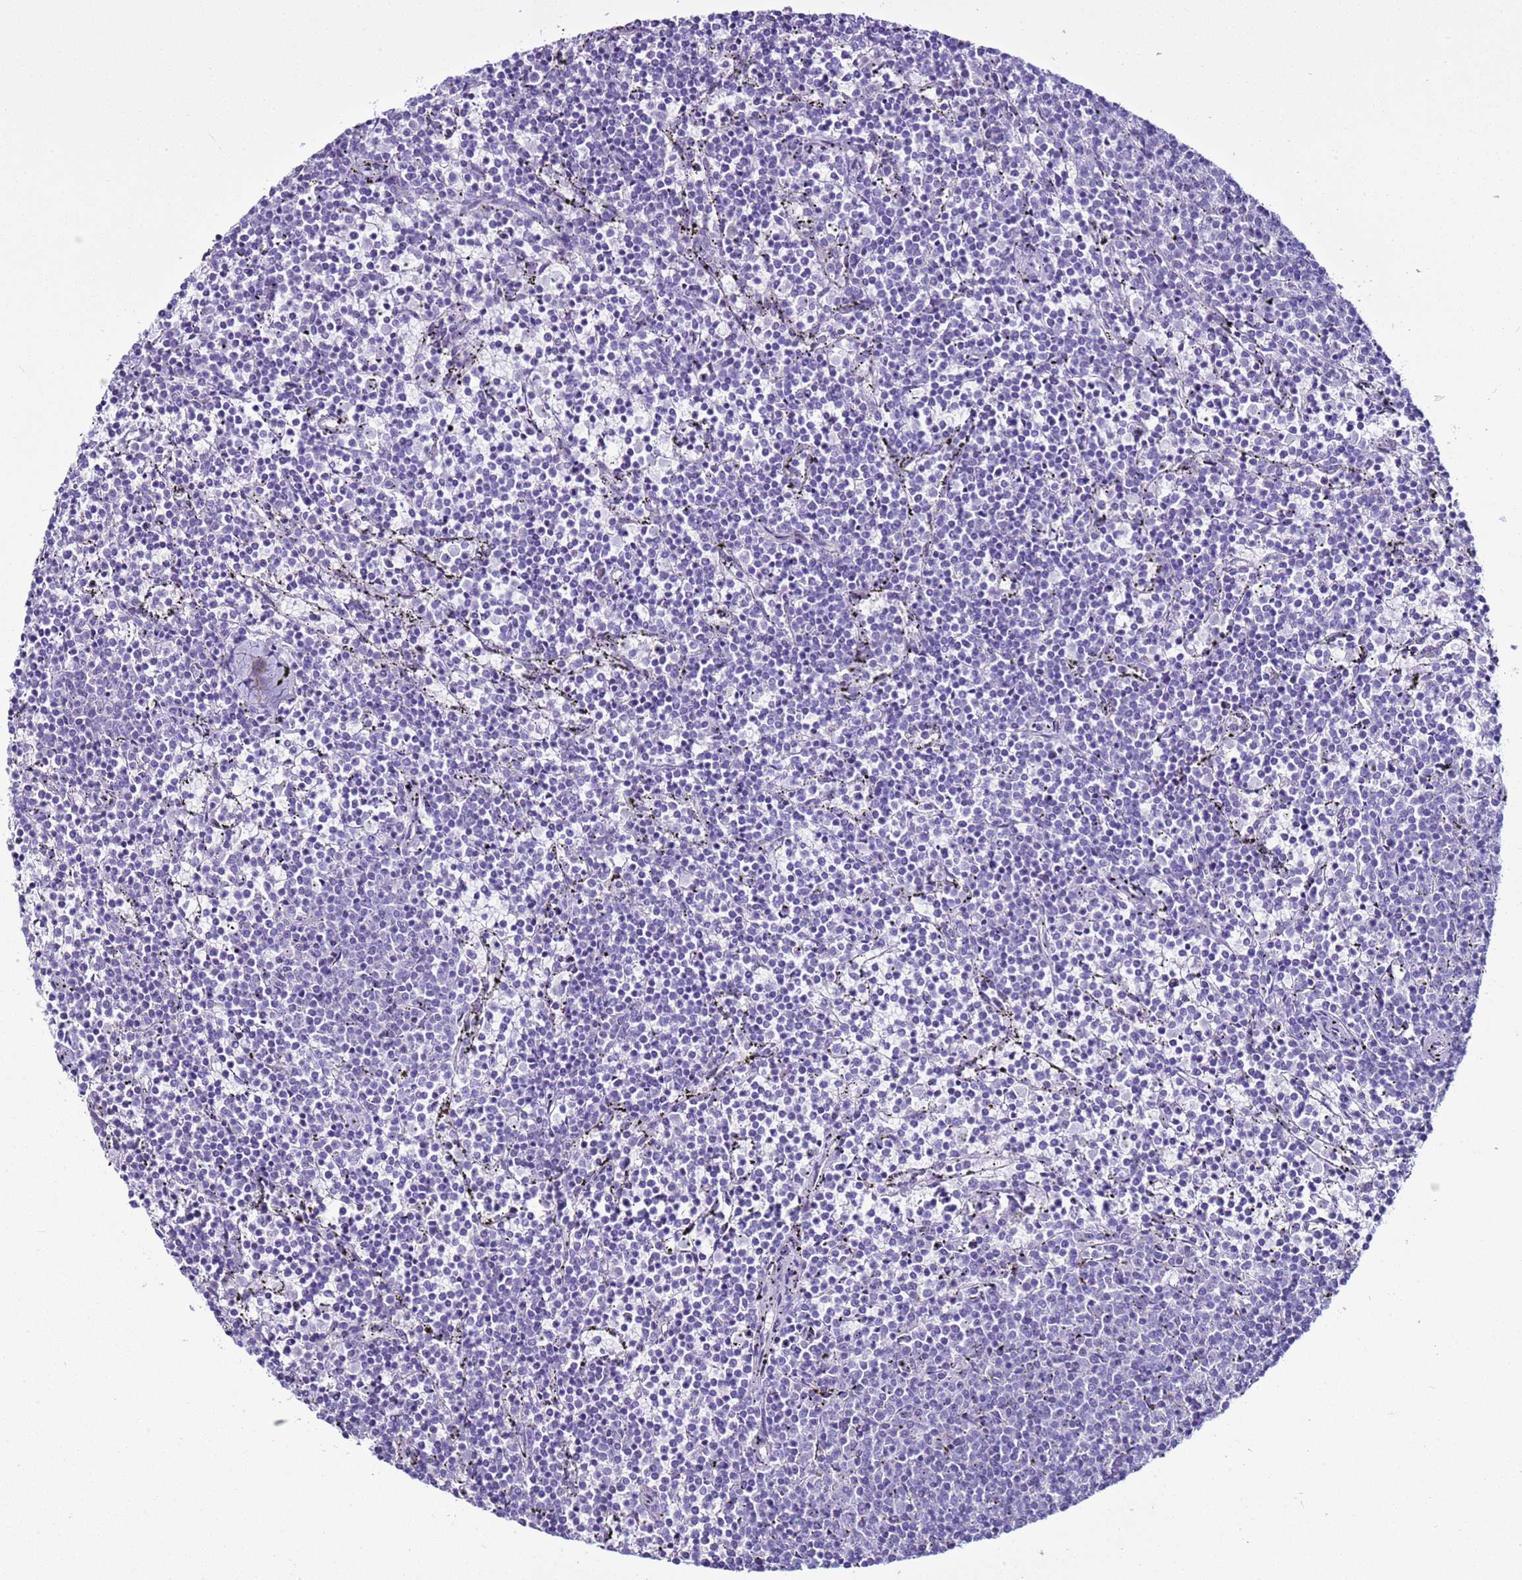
{"staining": {"intensity": "negative", "quantity": "none", "location": "none"}, "tissue": "lymphoma", "cell_type": "Tumor cells", "image_type": "cancer", "snomed": [{"axis": "morphology", "description": "Malignant lymphoma, non-Hodgkin's type, Low grade"}, {"axis": "topography", "description": "Spleen"}], "caption": "An IHC photomicrograph of lymphoma is shown. There is no staining in tumor cells of lymphoma.", "gene": "LRRC10B", "patient": {"sex": "female", "age": 50}}